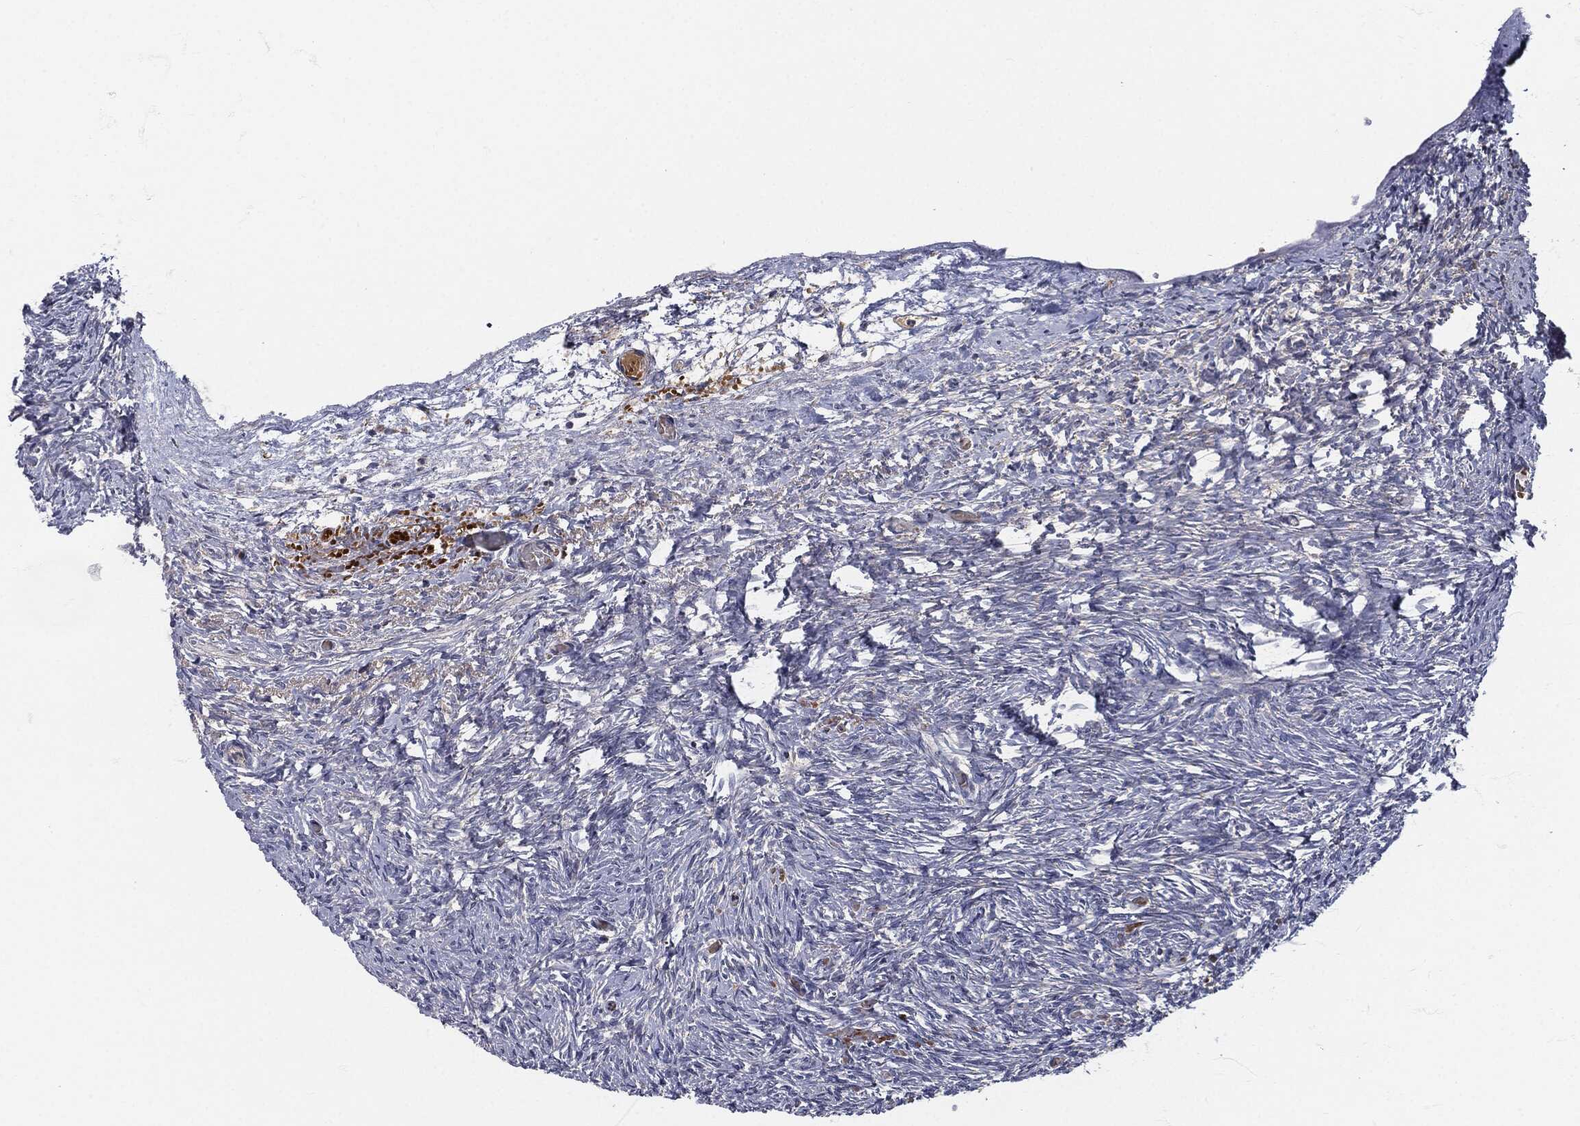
{"staining": {"intensity": "negative", "quantity": "none", "location": "none"}, "tissue": "ovary", "cell_type": "Follicle cells", "image_type": "normal", "snomed": [{"axis": "morphology", "description": "Normal tissue, NOS"}, {"axis": "topography", "description": "Ovary"}], "caption": "Immunohistochemistry of benign ovary demonstrates no positivity in follicle cells.", "gene": "SIGLEC9", "patient": {"sex": "female", "age": 39}}